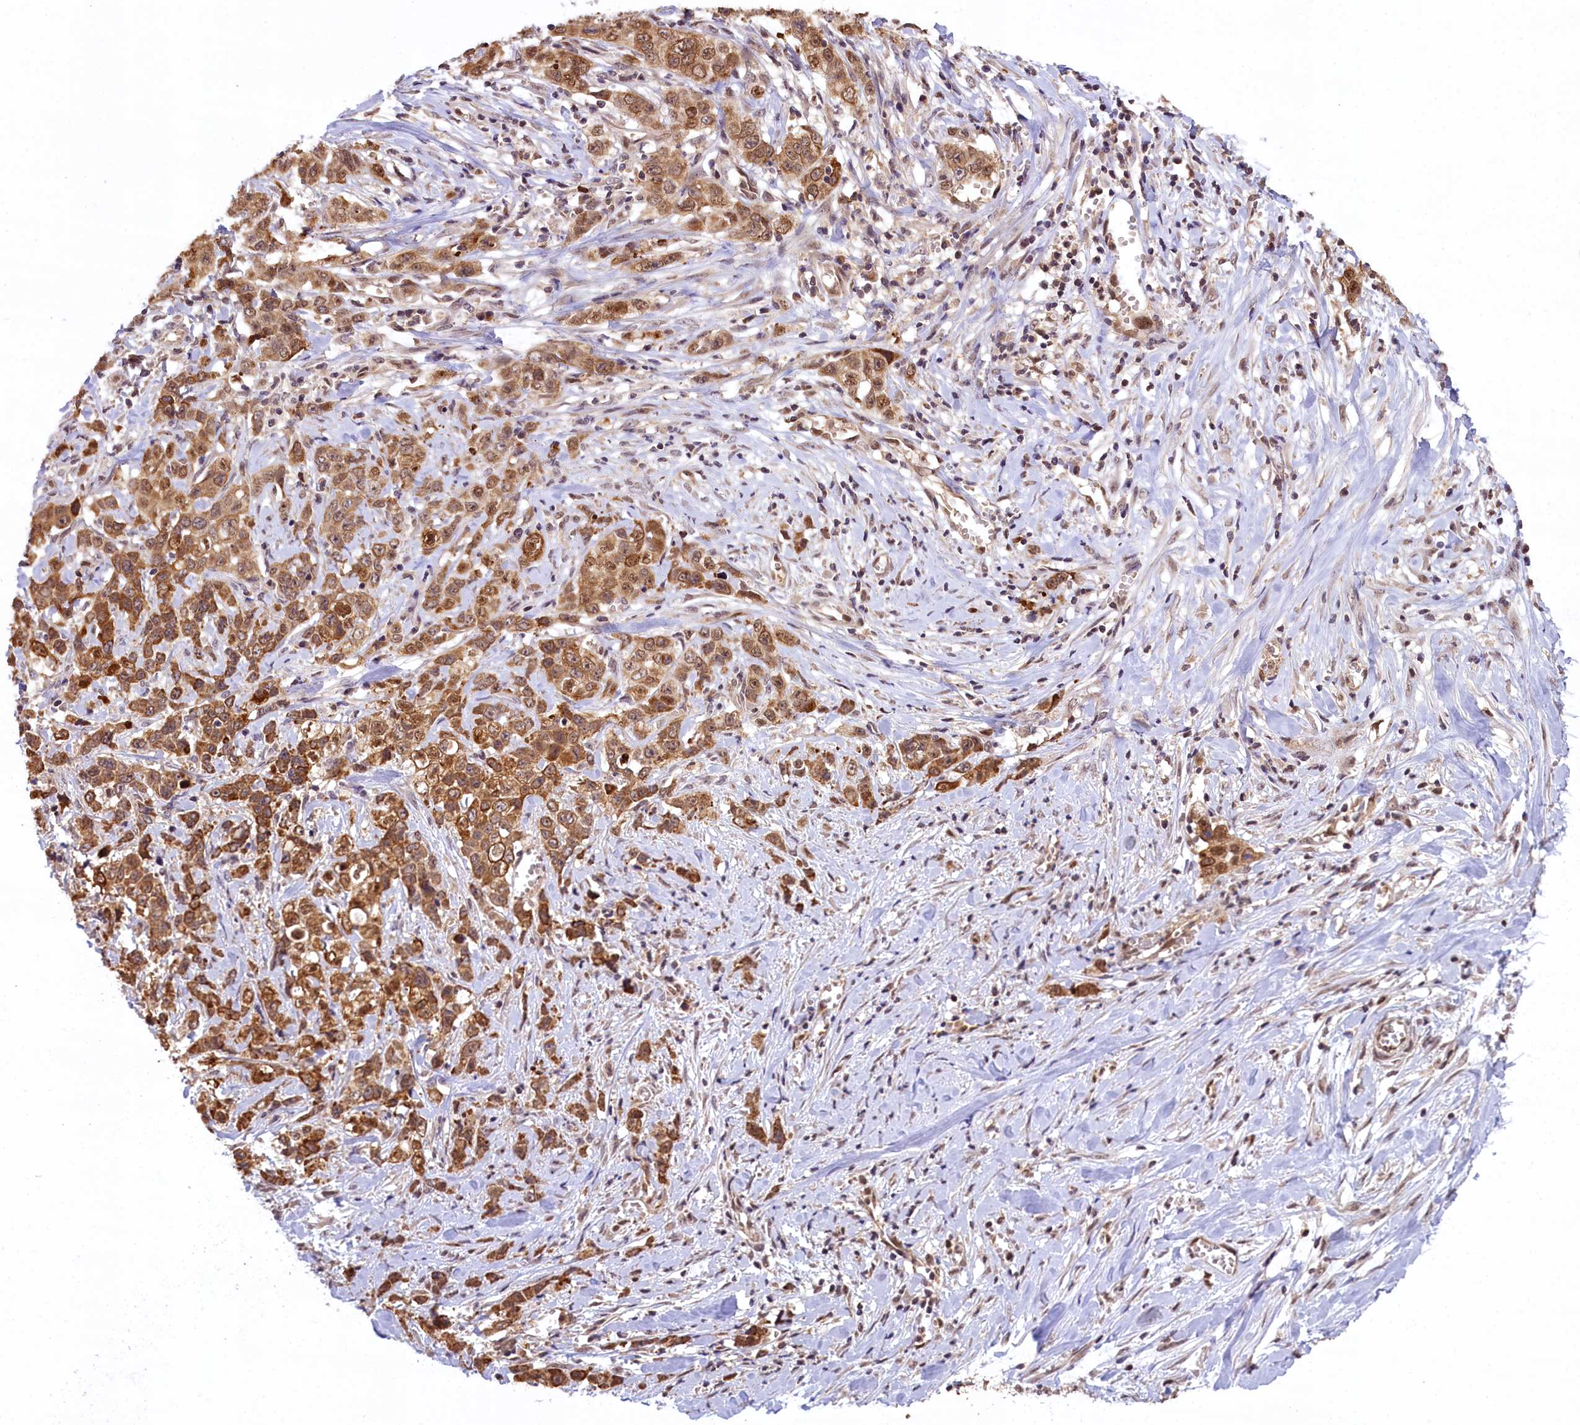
{"staining": {"intensity": "moderate", "quantity": ">75%", "location": "cytoplasmic/membranous,nuclear"}, "tissue": "stomach cancer", "cell_type": "Tumor cells", "image_type": "cancer", "snomed": [{"axis": "morphology", "description": "Adenocarcinoma, NOS"}, {"axis": "topography", "description": "Stomach, upper"}], "caption": "Stomach cancer (adenocarcinoma) stained with a protein marker shows moderate staining in tumor cells.", "gene": "CARD8", "patient": {"sex": "male", "age": 62}}